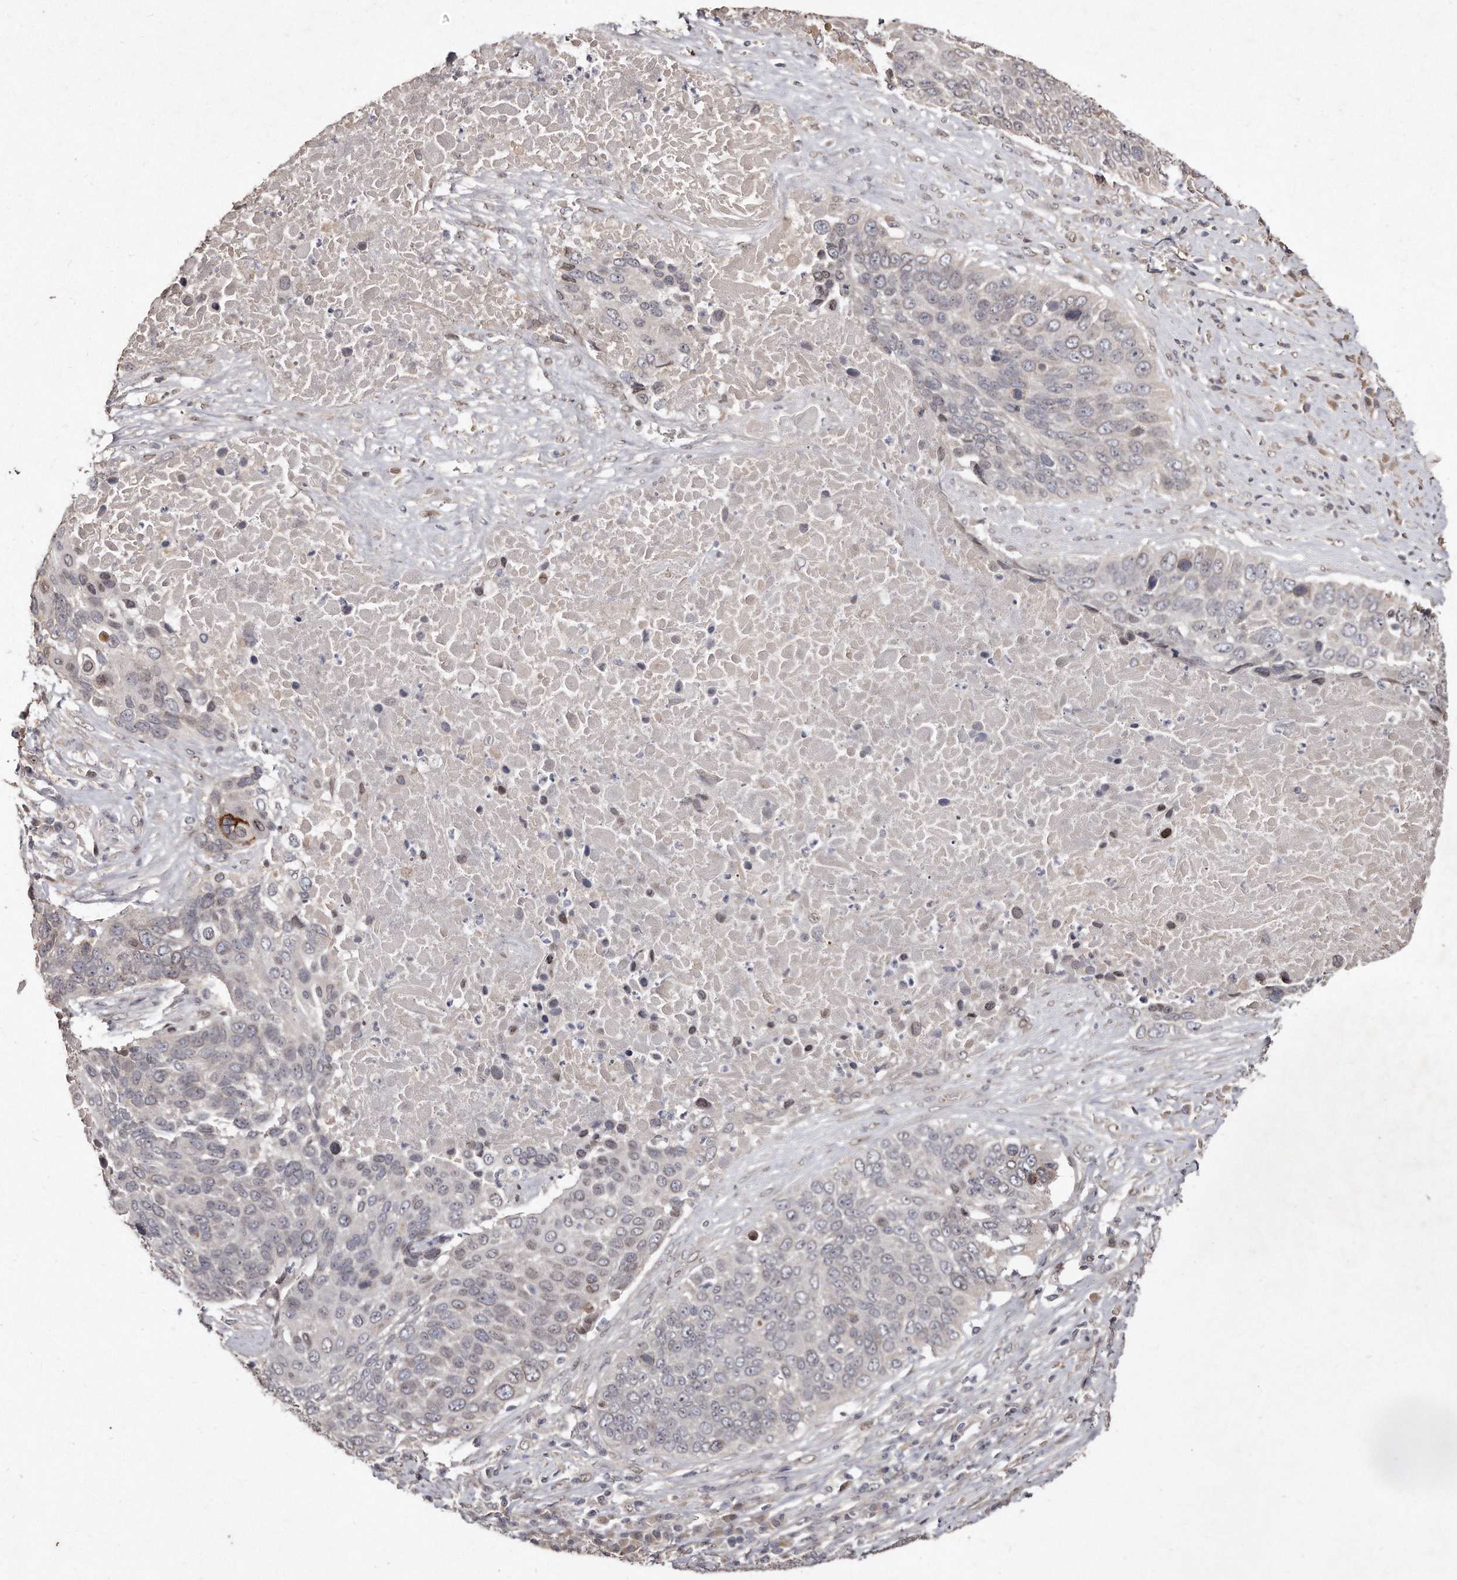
{"staining": {"intensity": "negative", "quantity": "none", "location": "none"}, "tissue": "lung cancer", "cell_type": "Tumor cells", "image_type": "cancer", "snomed": [{"axis": "morphology", "description": "Squamous cell carcinoma, NOS"}, {"axis": "topography", "description": "Lung"}], "caption": "High magnification brightfield microscopy of lung cancer stained with DAB (3,3'-diaminobenzidine) (brown) and counterstained with hematoxylin (blue): tumor cells show no significant expression. (Immunohistochemistry, brightfield microscopy, high magnification).", "gene": "HASPIN", "patient": {"sex": "male", "age": 66}}